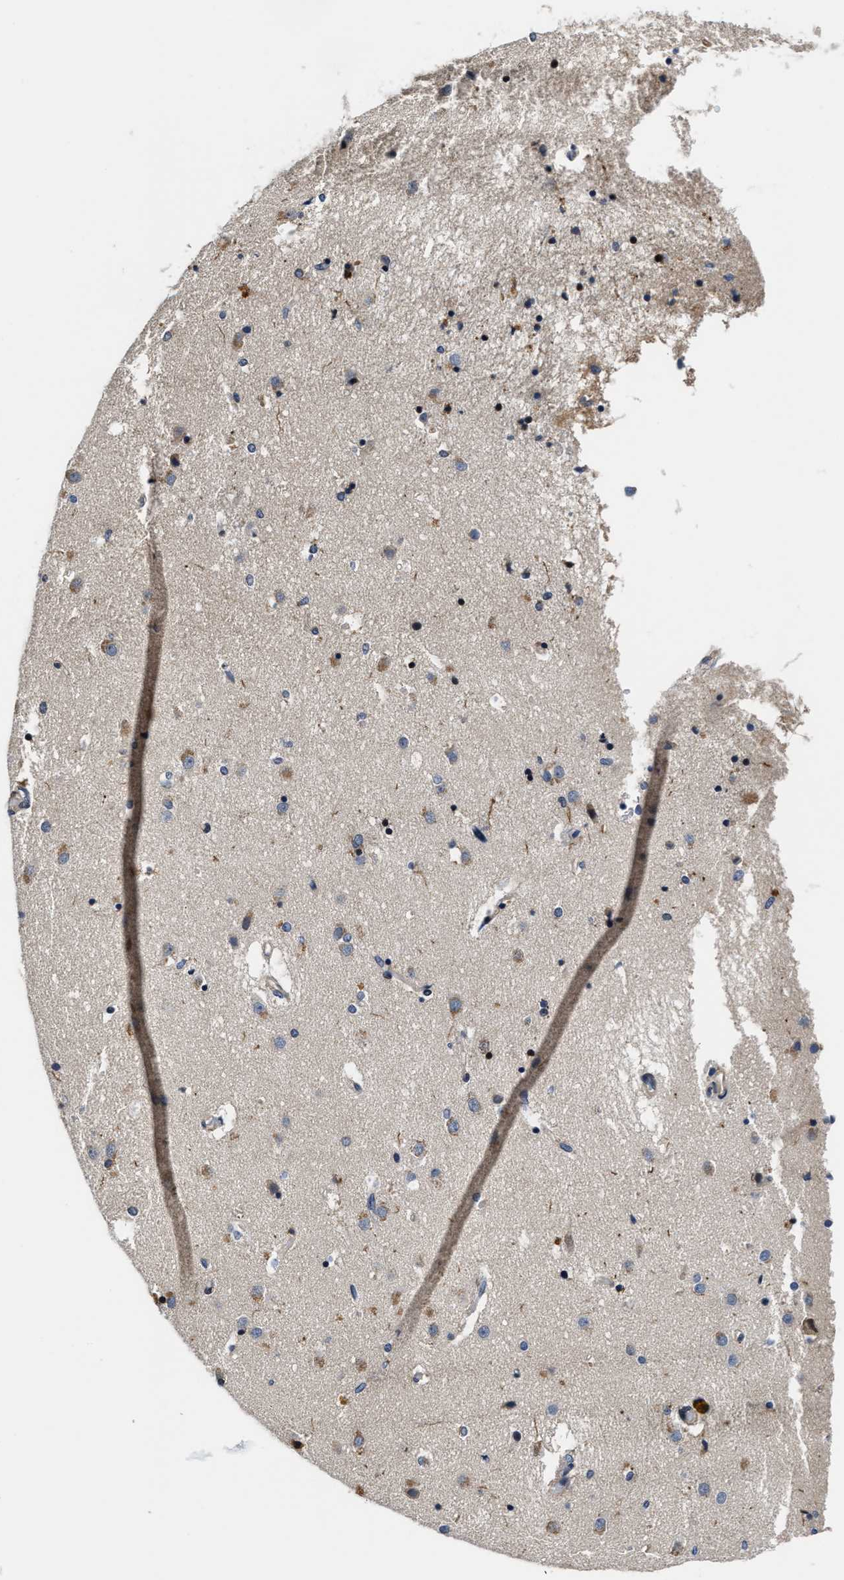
{"staining": {"intensity": "strong", "quantity": "25%-75%", "location": "cytoplasmic/membranous,nuclear"}, "tissue": "caudate", "cell_type": "Glial cells", "image_type": "normal", "snomed": [{"axis": "morphology", "description": "Normal tissue, NOS"}, {"axis": "topography", "description": "Lateral ventricle wall"}], "caption": "This photomicrograph reveals benign caudate stained with immunohistochemistry to label a protein in brown. The cytoplasmic/membranous,nuclear of glial cells show strong positivity for the protein. Nuclei are counter-stained blue.", "gene": "ANKIB1", "patient": {"sex": "male", "age": 70}}